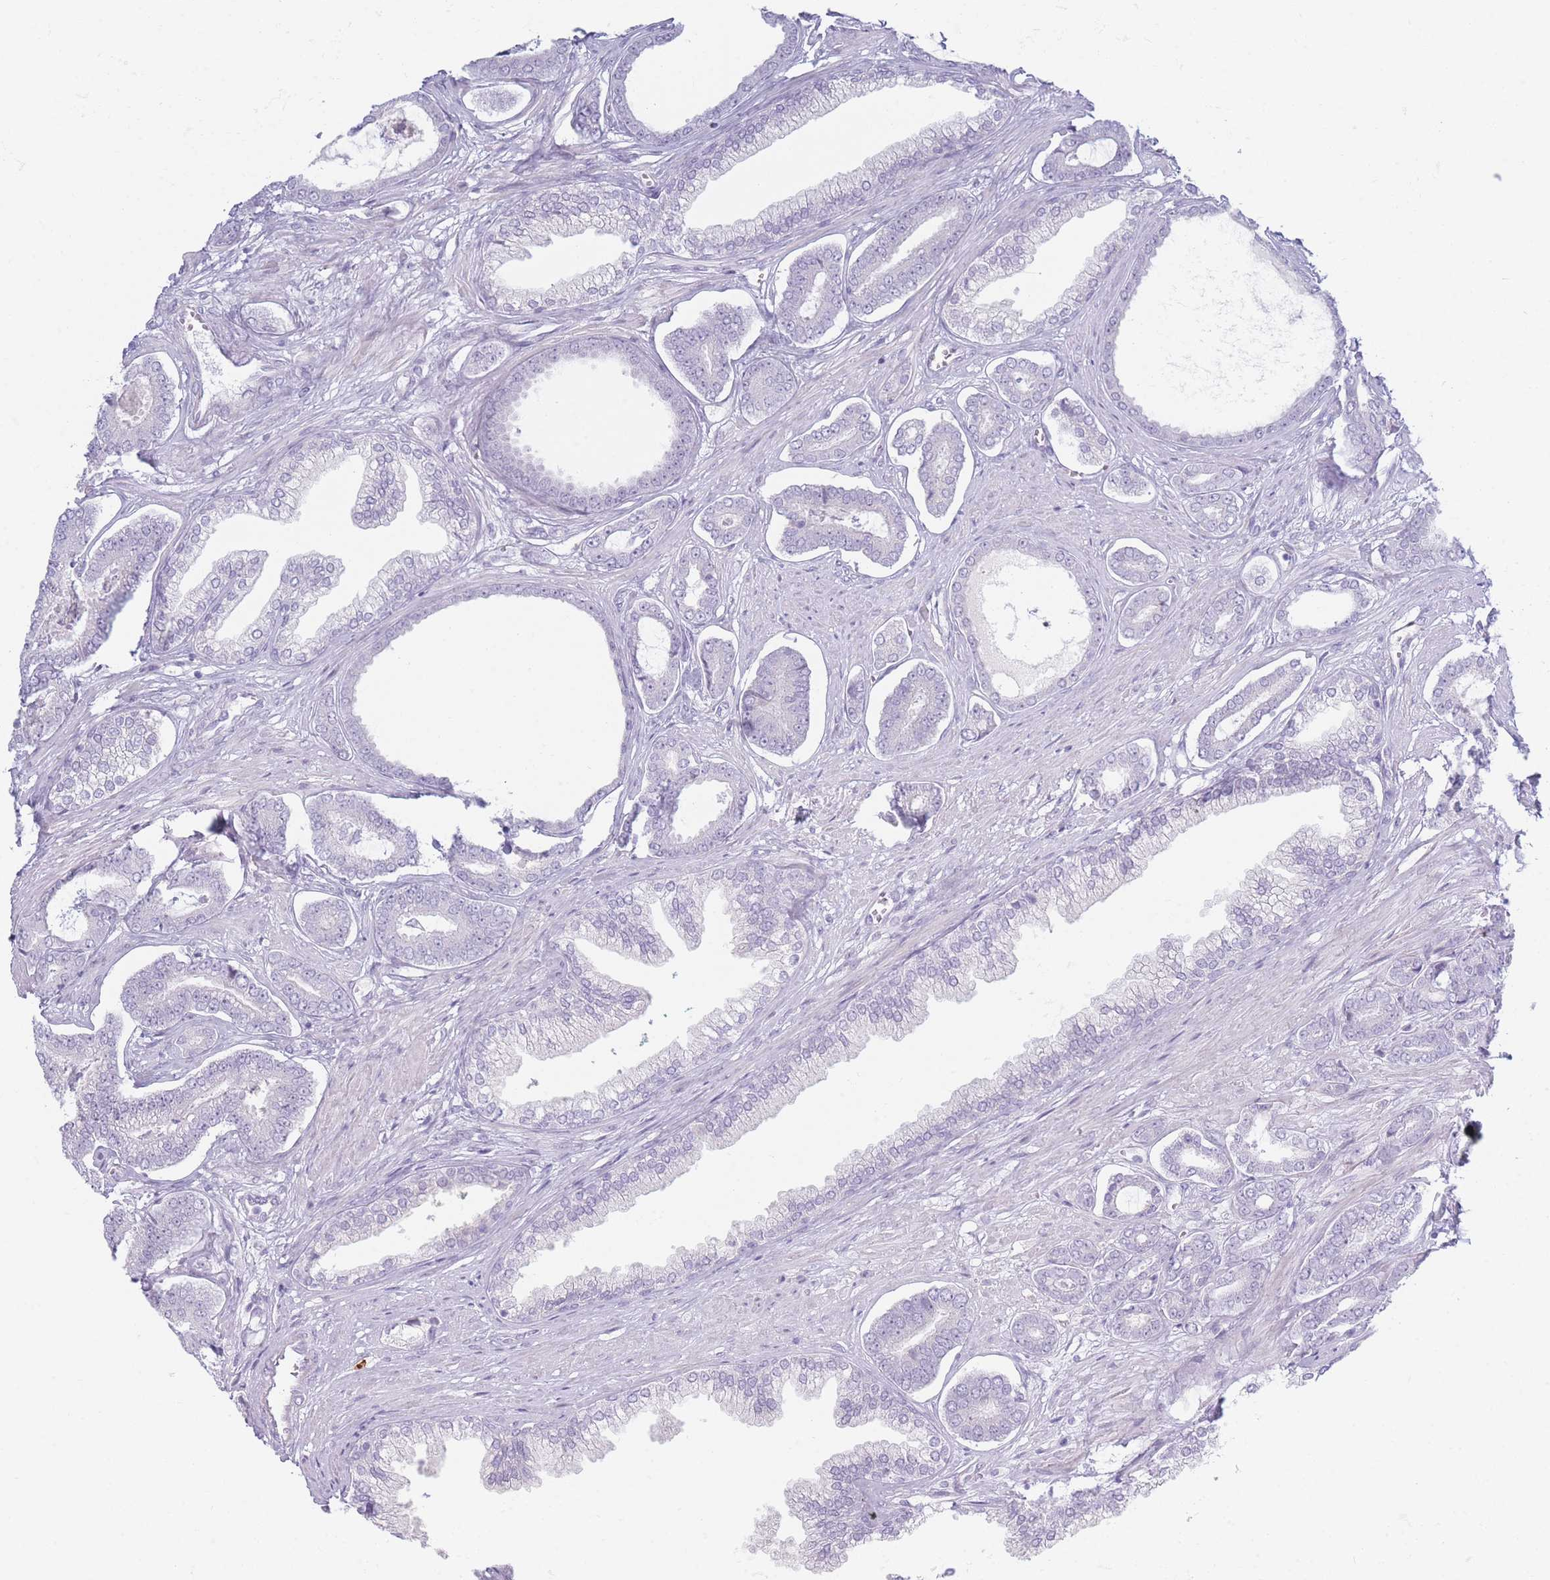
{"staining": {"intensity": "negative", "quantity": "none", "location": "none"}, "tissue": "prostate cancer", "cell_type": "Tumor cells", "image_type": "cancer", "snomed": [{"axis": "morphology", "description": "Adenocarcinoma, NOS"}, {"axis": "topography", "description": "Prostate and seminal vesicle, NOS"}], "caption": "Immunohistochemistry image of prostate cancer stained for a protein (brown), which displays no expression in tumor cells.", "gene": "PLEKHG2", "patient": {"sex": "male", "age": 76}}